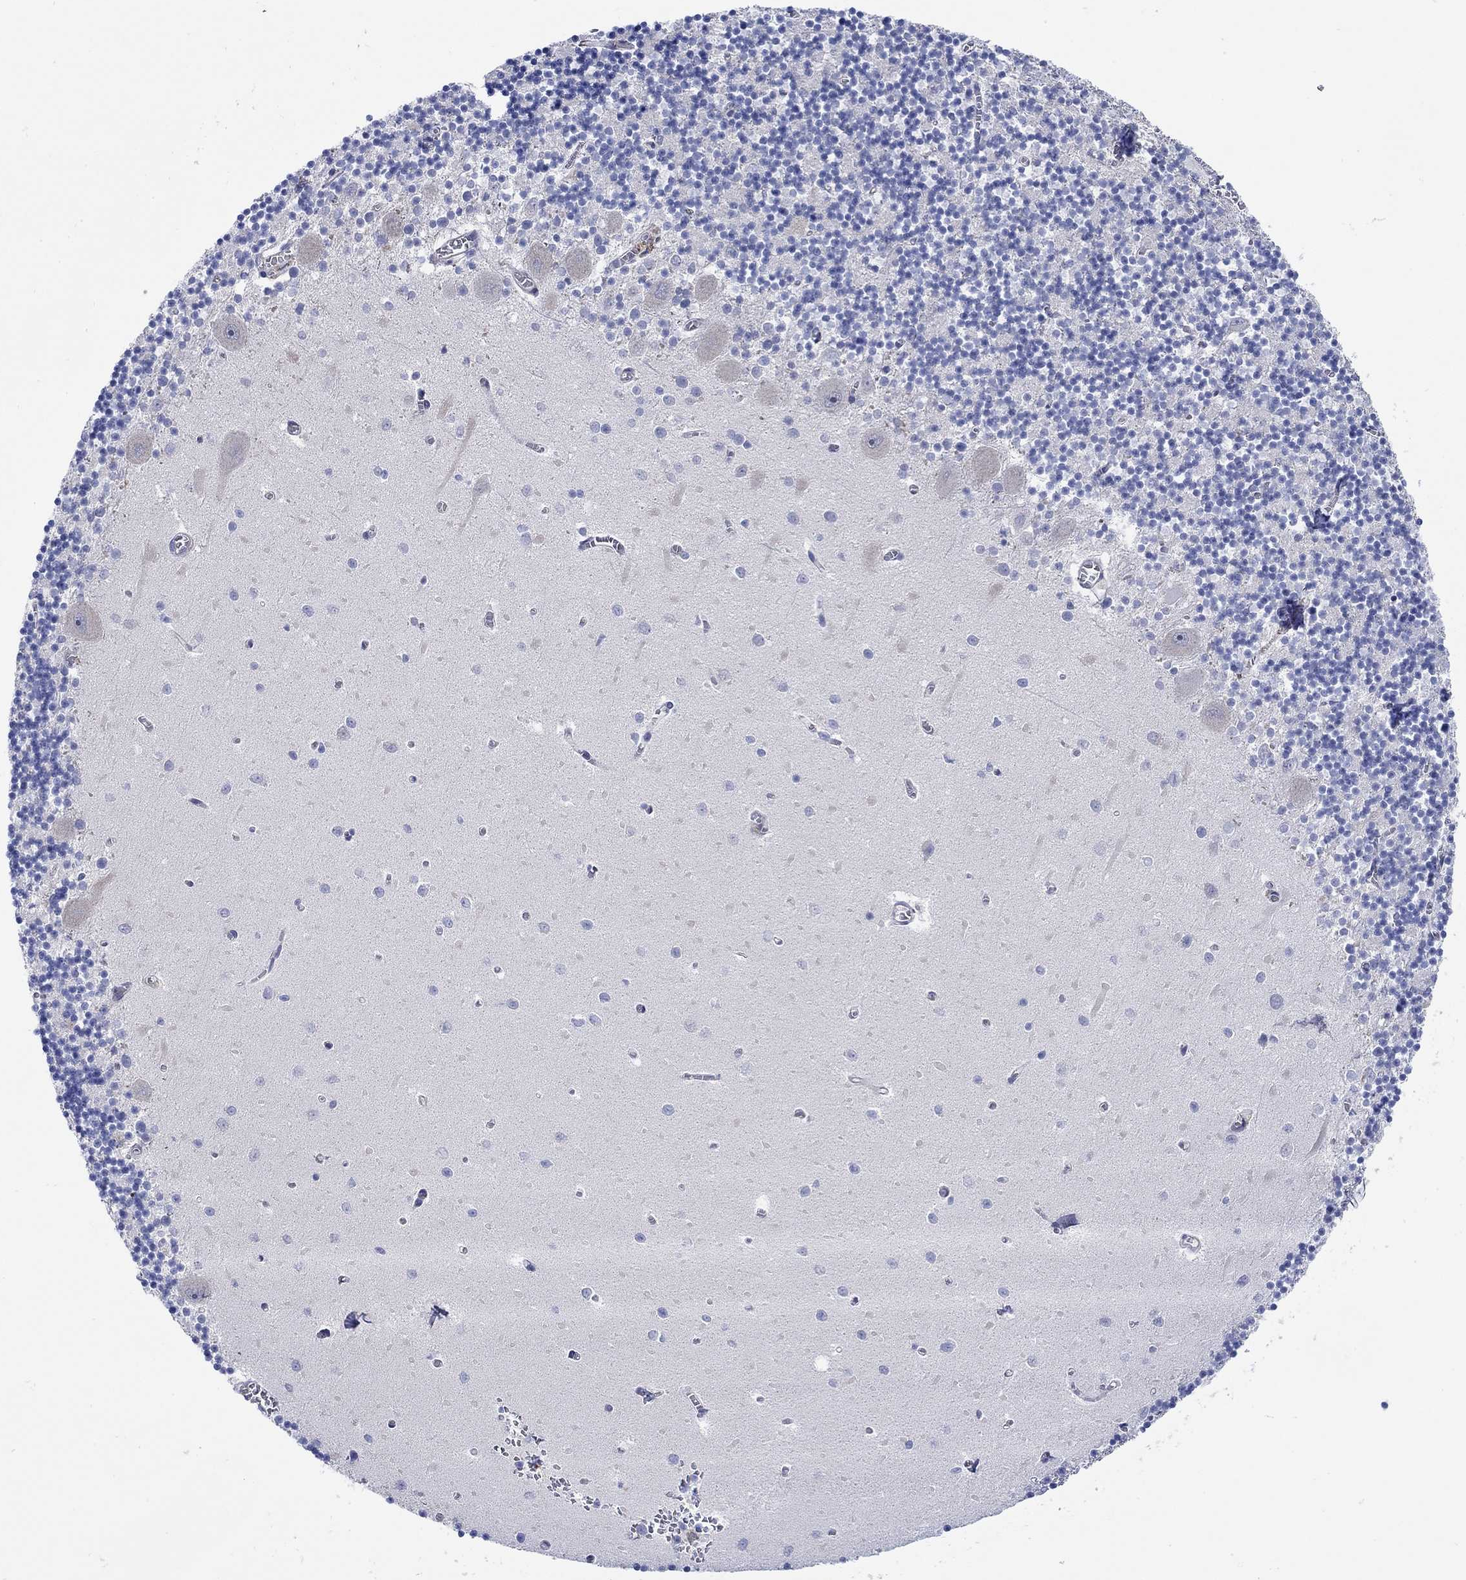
{"staining": {"intensity": "negative", "quantity": "none", "location": "none"}, "tissue": "cerebellum", "cell_type": "Cells in granular layer", "image_type": "normal", "snomed": [{"axis": "morphology", "description": "Normal tissue, NOS"}, {"axis": "topography", "description": "Cerebellum"}], "caption": "A photomicrograph of human cerebellum is negative for staining in cells in granular layer.", "gene": "TEKT3", "patient": {"sex": "female", "age": 64}}